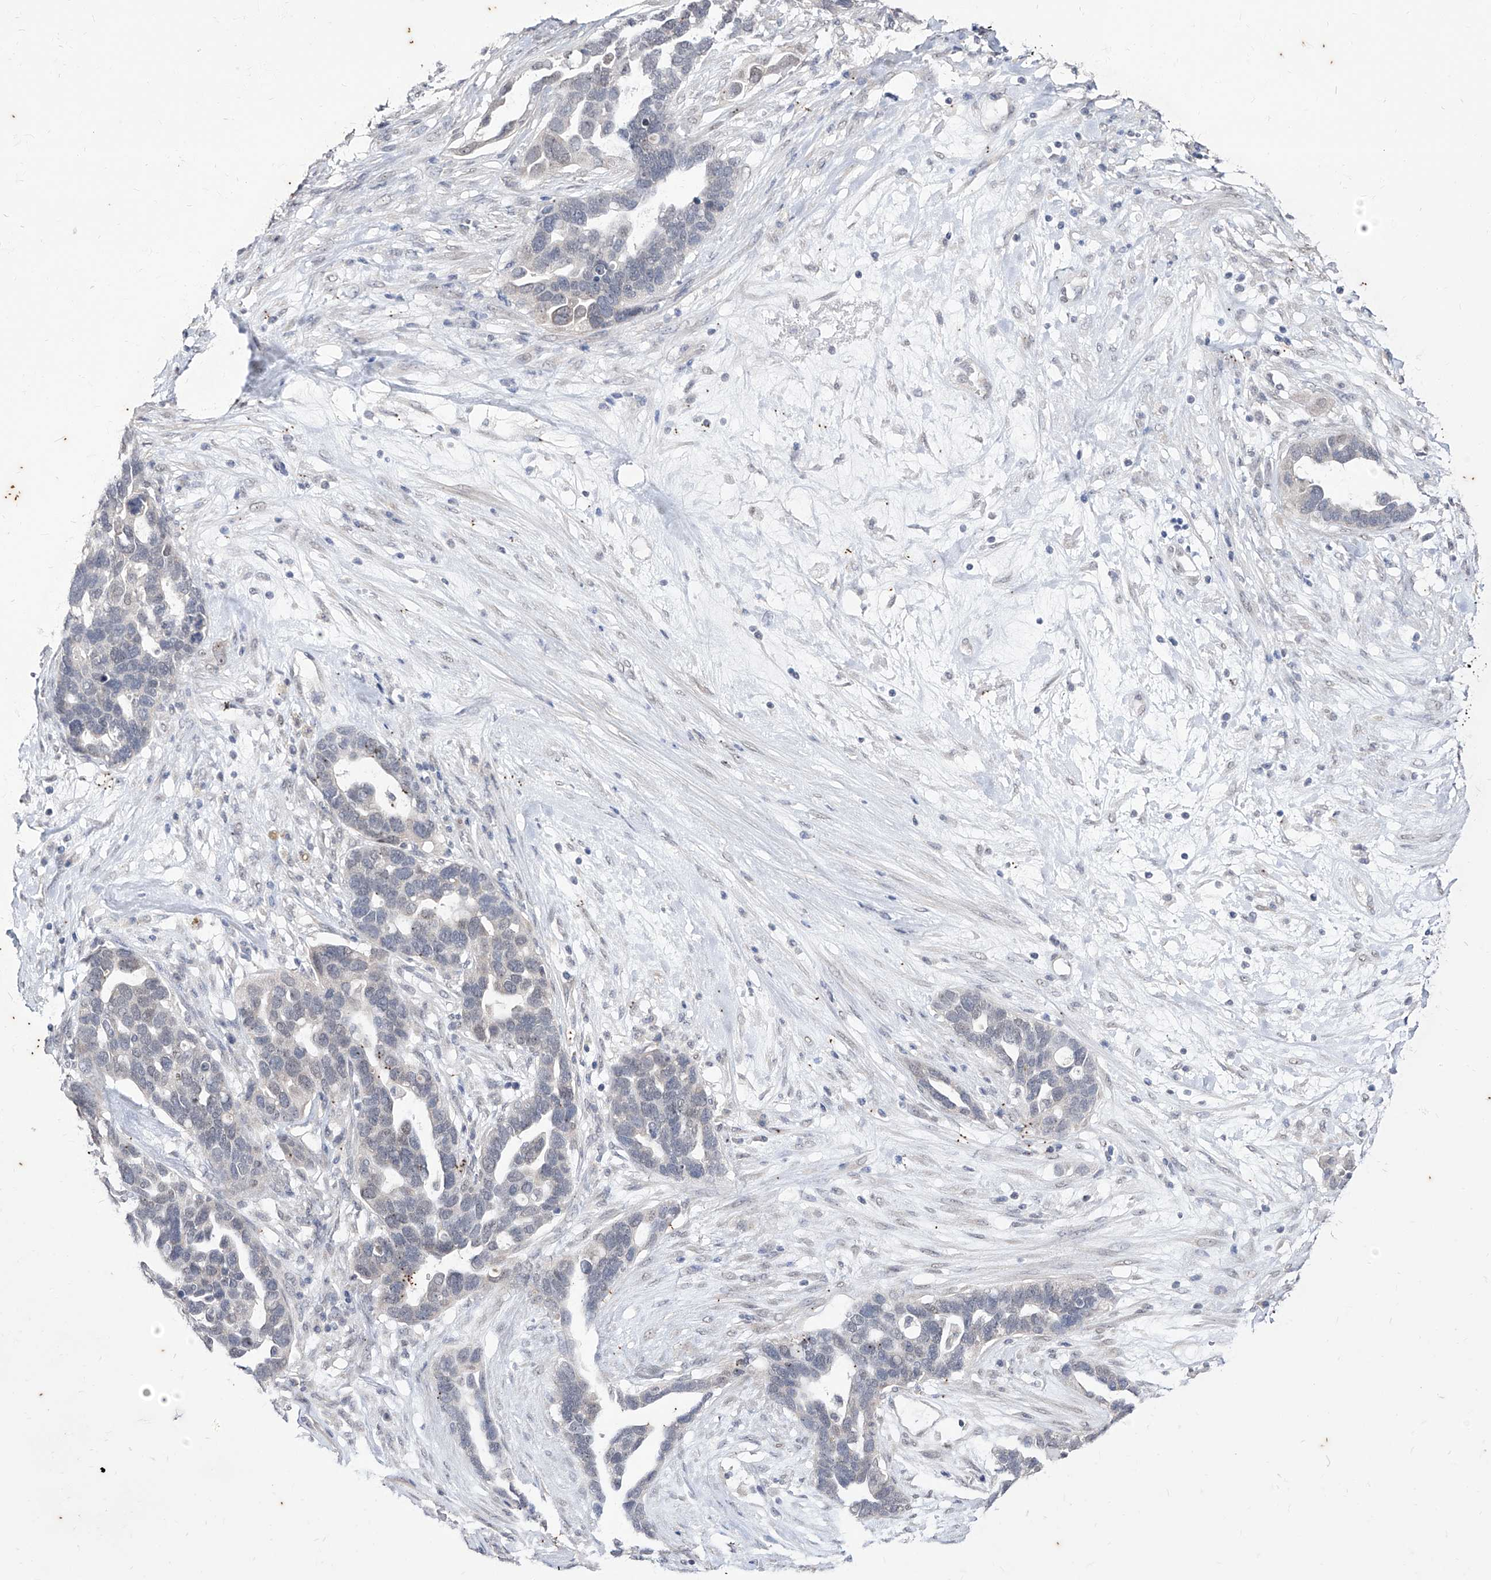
{"staining": {"intensity": "negative", "quantity": "none", "location": "none"}, "tissue": "ovarian cancer", "cell_type": "Tumor cells", "image_type": "cancer", "snomed": [{"axis": "morphology", "description": "Cystadenocarcinoma, serous, NOS"}, {"axis": "topography", "description": "Ovary"}], "caption": "Tumor cells are negative for brown protein staining in ovarian serous cystadenocarcinoma.", "gene": "PHF20L1", "patient": {"sex": "female", "age": 54}}